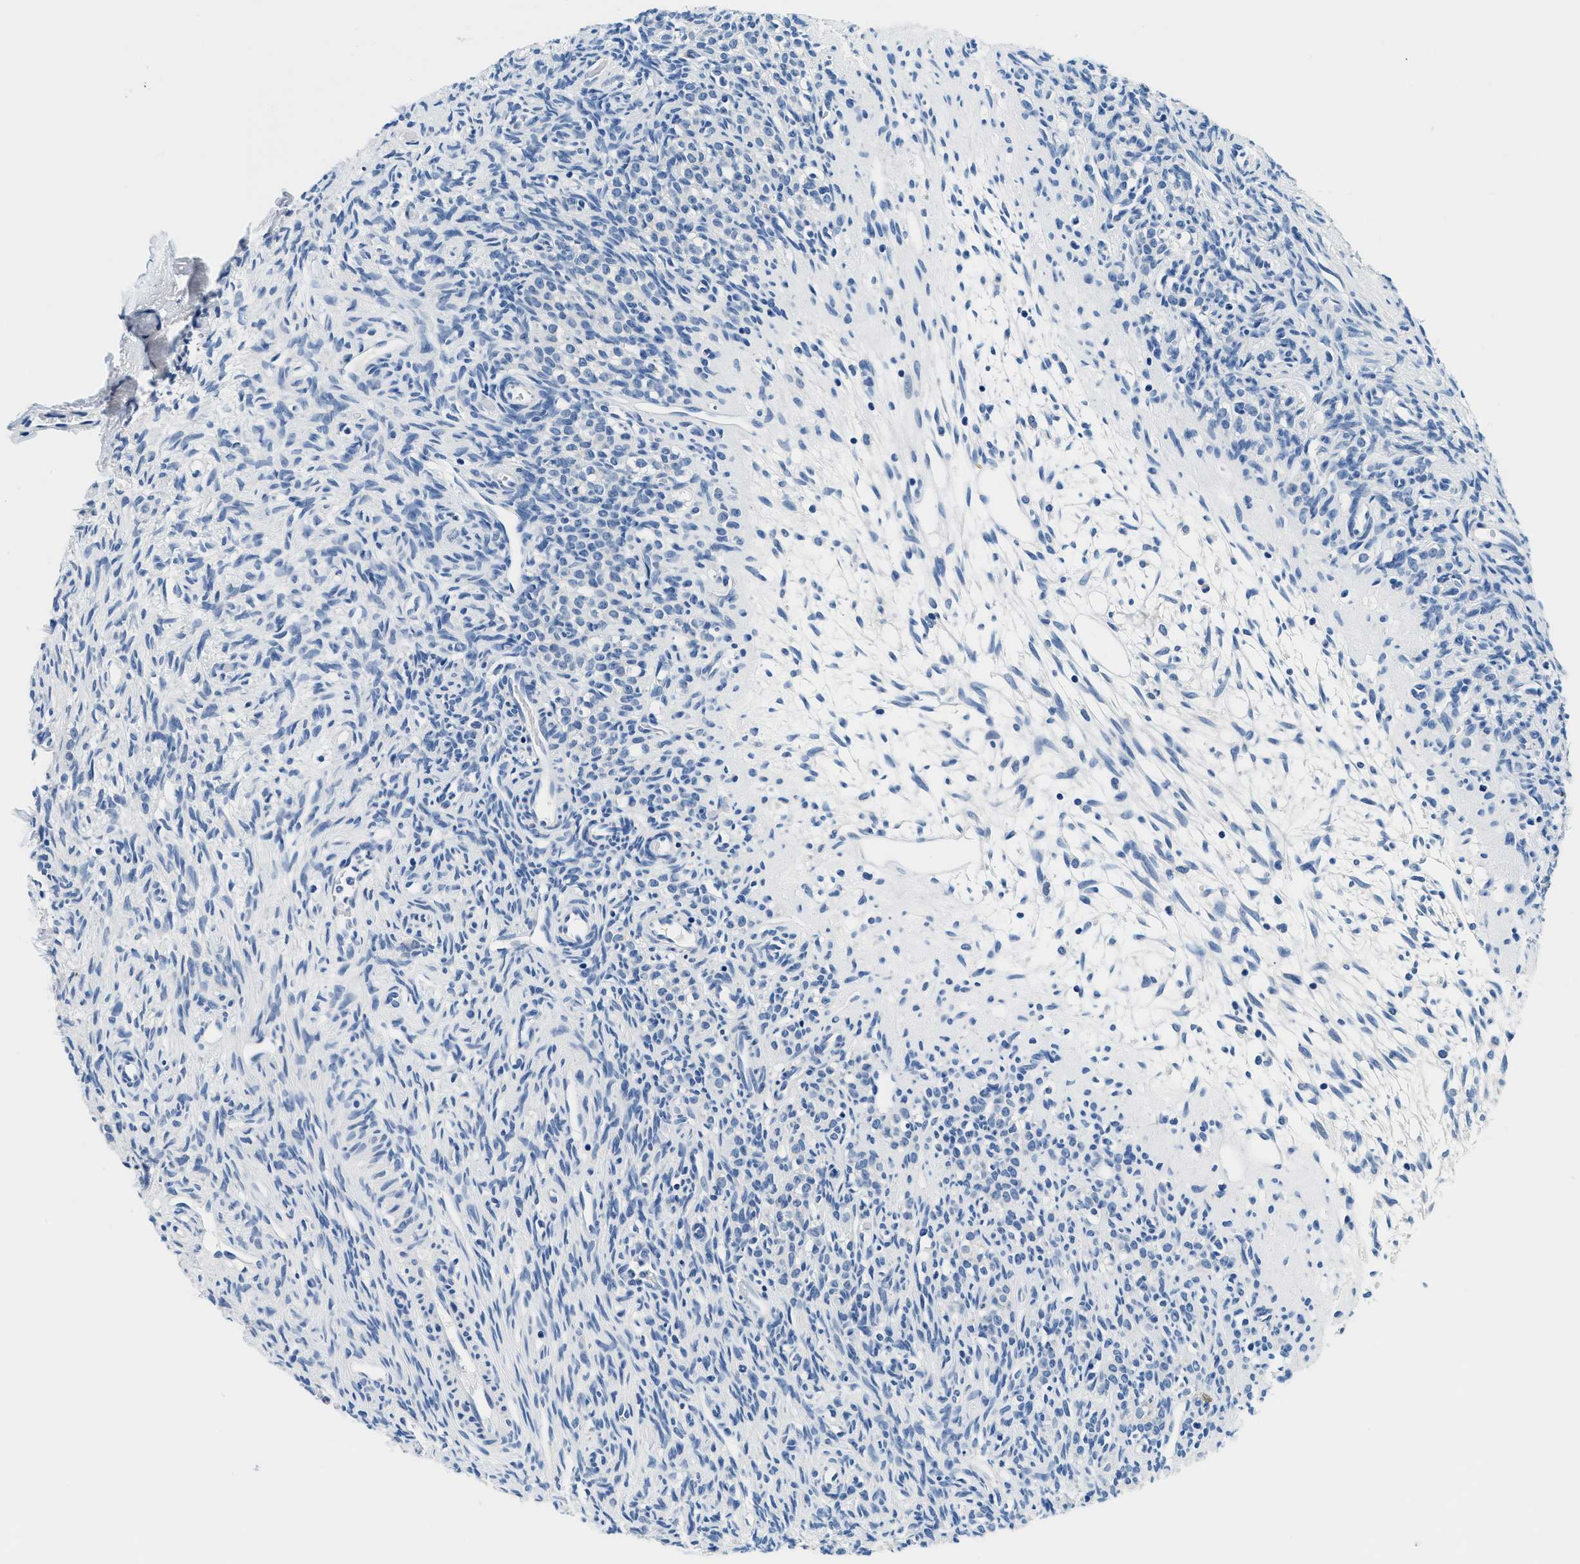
{"staining": {"intensity": "weak", "quantity": "<25%", "location": "cytoplasmic/membranous"}, "tissue": "ovary", "cell_type": "Ovarian stroma cells", "image_type": "normal", "snomed": [{"axis": "morphology", "description": "Normal tissue, NOS"}, {"axis": "topography", "description": "Ovary"}], "caption": "A histopathology image of human ovary is negative for staining in ovarian stroma cells.", "gene": "GSTM3", "patient": {"sex": "female", "age": 33}}